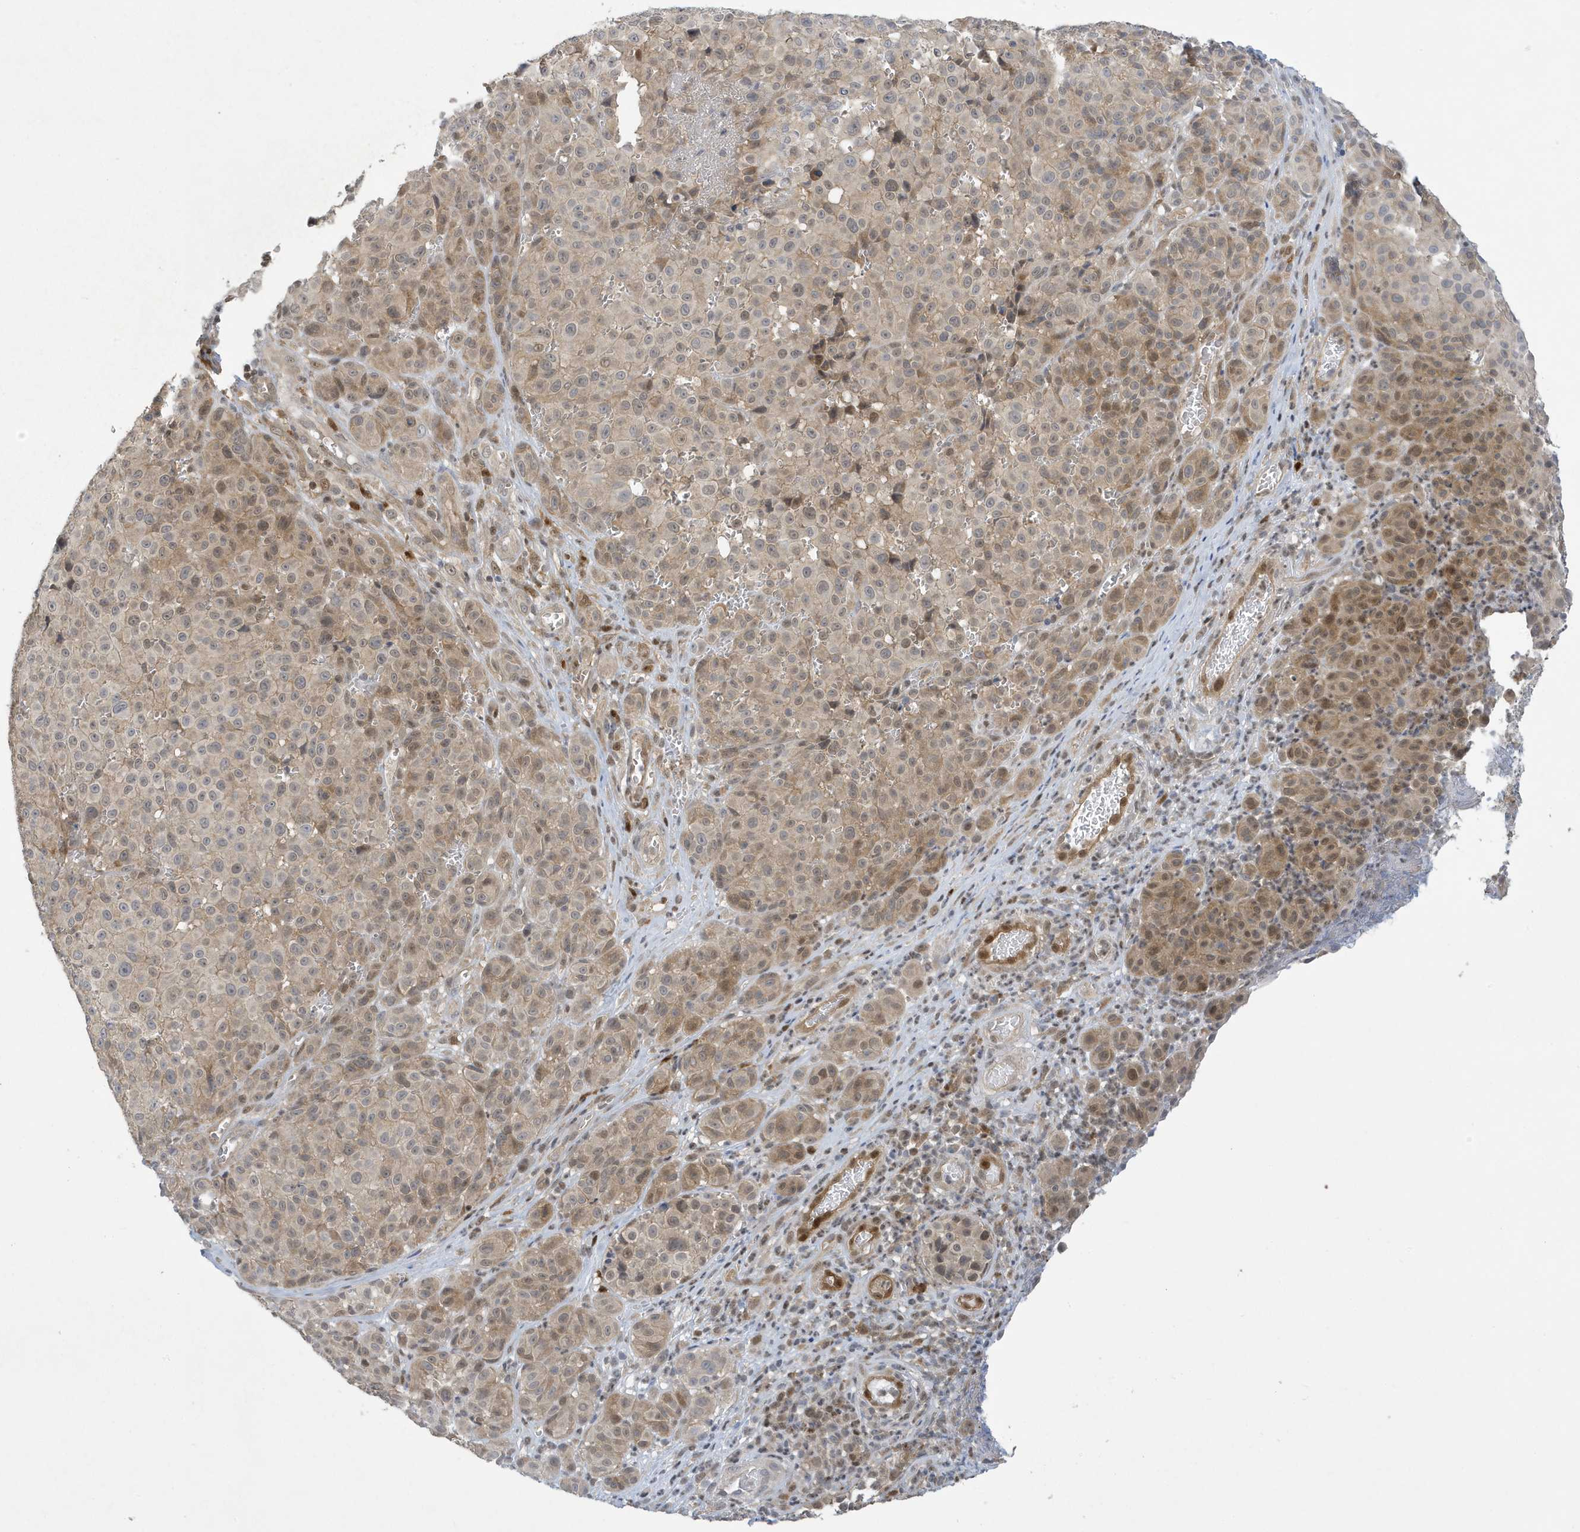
{"staining": {"intensity": "moderate", "quantity": ">75%", "location": "cytoplasmic/membranous,nuclear"}, "tissue": "melanoma", "cell_type": "Tumor cells", "image_type": "cancer", "snomed": [{"axis": "morphology", "description": "Malignant melanoma, NOS"}, {"axis": "topography", "description": "Skin"}], "caption": "Protein analysis of melanoma tissue reveals moderate cytoplasmic/membranous and nuclear staining in about >75% of tumor cells.", "gene": "NCOA7", "patient": {"sex": "male", "age": 73}}